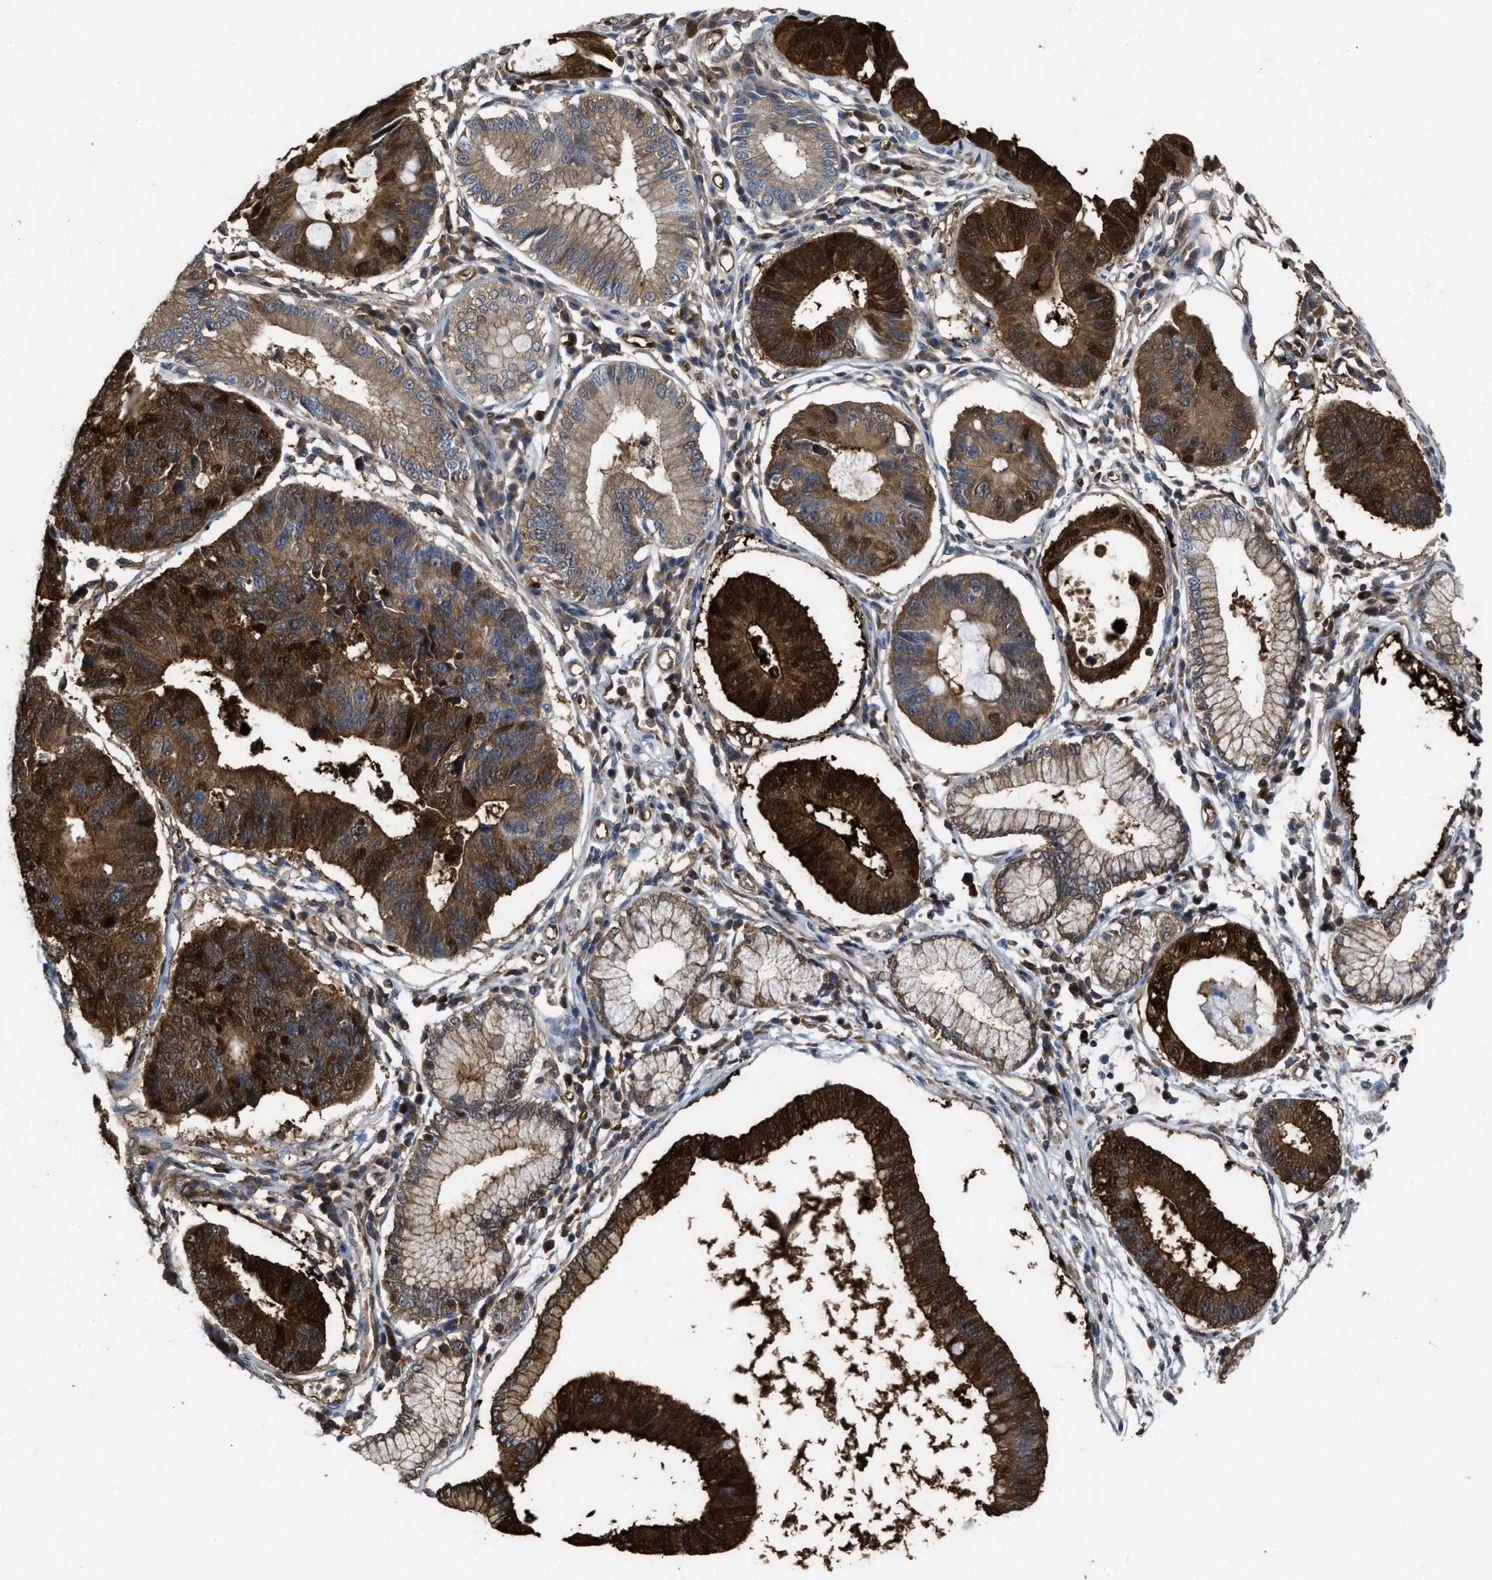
{"staining": {"intensity": "strong", "quantity": ">75%", "location": "cytoplasmic/membranous,nuclear"}, "tissue": "stomach cancer", "cell_type": "Tumor cells", "image_type": "cancer", "snomed": [{"axis": "morphology", "description": "Adenocarcinoma, NOS"}, {"axis": "topography", "description": "Stomach"}], "caption": "Stomach cancer stained with a brown dye exhibits strong cytoplasmic/membranous and nuclear positive expression in approximately >75% of tumor cells.", "gene": "ASS1", "patient": {"sex": "male", "age": 59}}